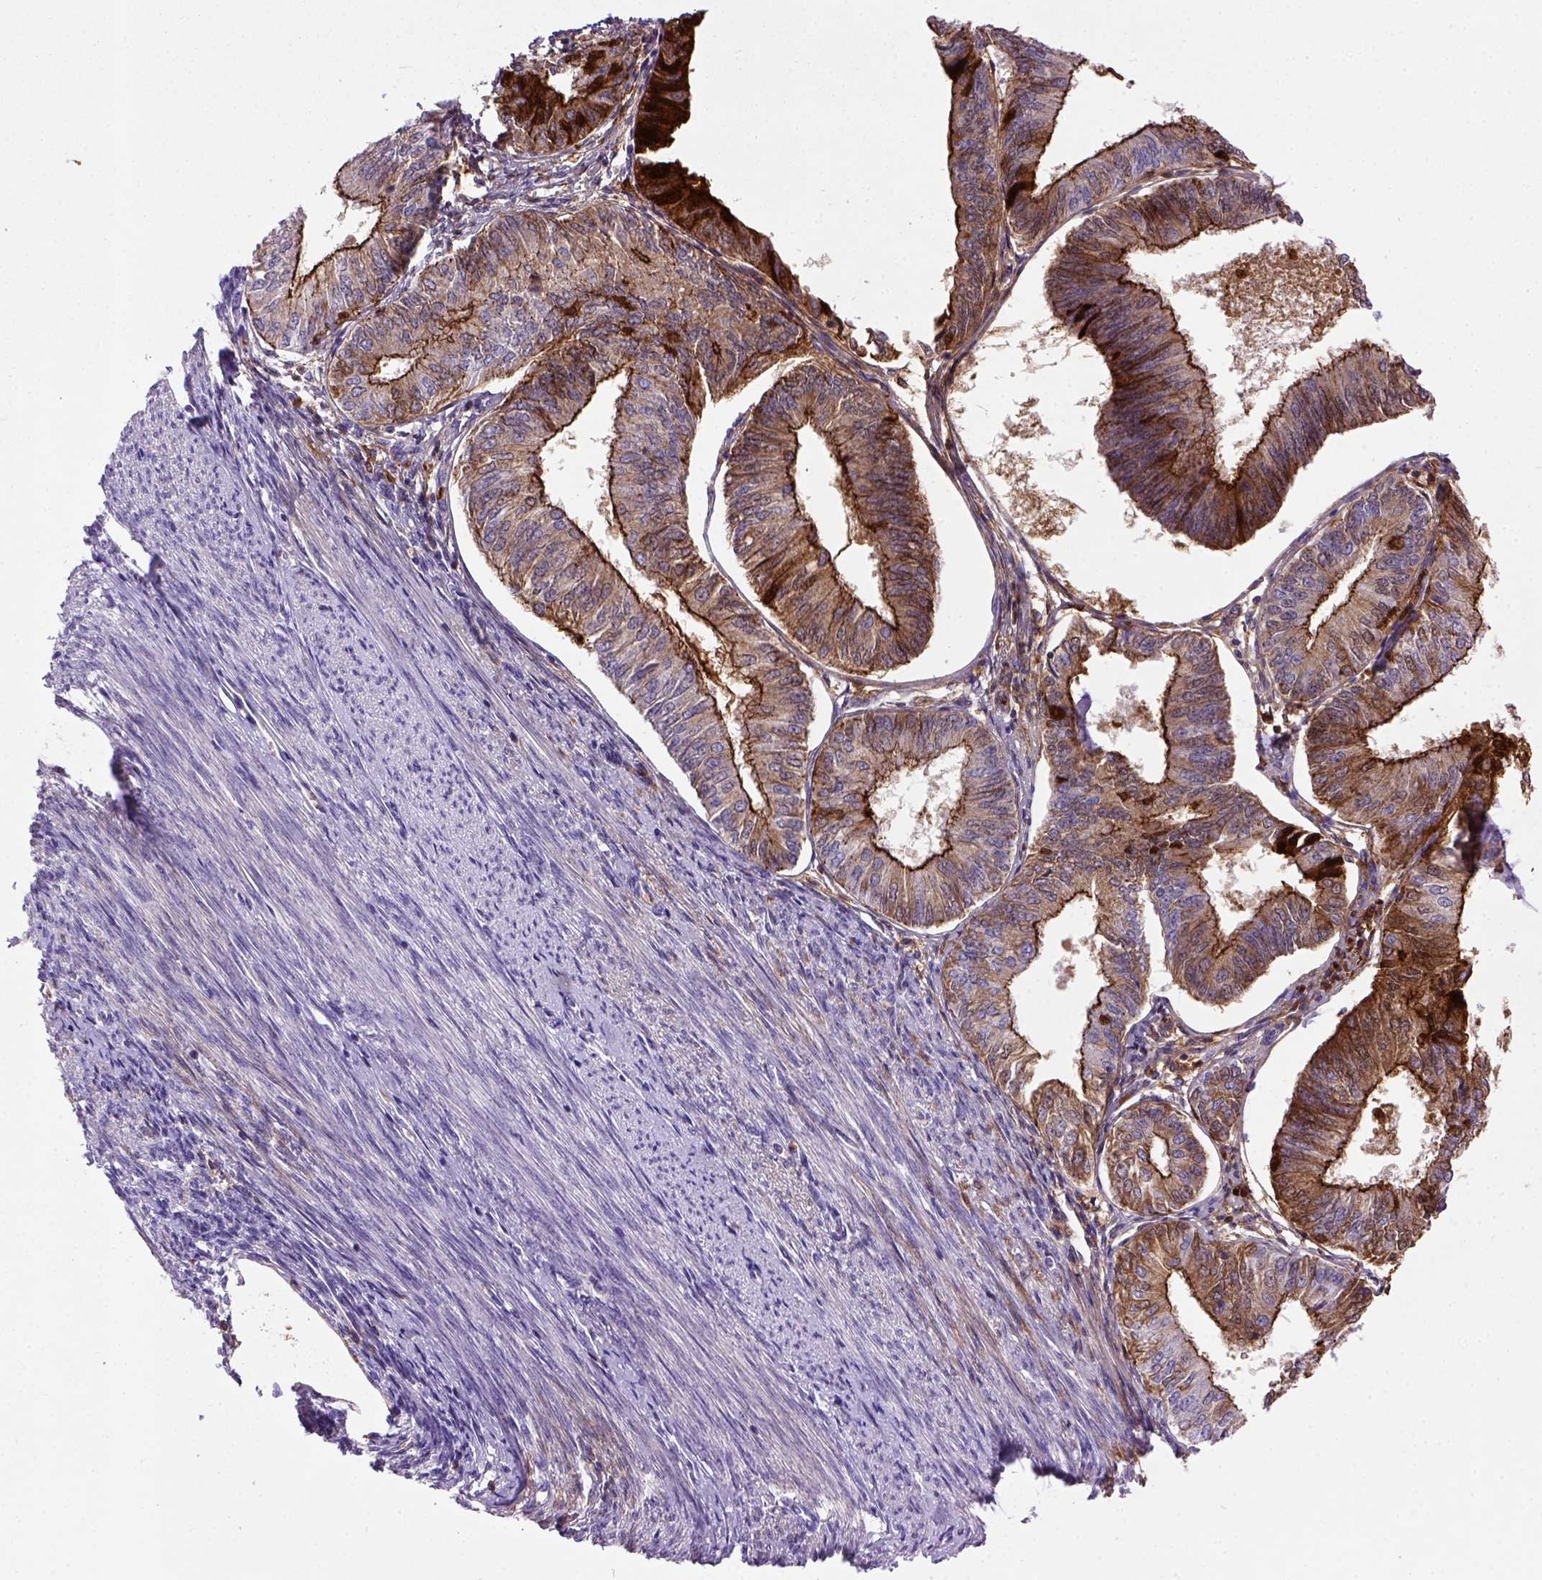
{"staining": {"intensity": "strong", "quantity": ">75%", "location": "cytoplasmic/membranous"}, "tissue": "endometrial cancer", "cell_type": "Tumor cells", "image_type": "cancer", "snomed": [{"axis": "morphology", "description": "Adenocarcinoma, NOS"}, {"axis": "topography", "description": "Endometrium"}], "caption": "An image of human endometrial adenocarcinoma stained for a protein shows strong cytoplasmic/membranous brown staining in tumor cells. (DAB (3,3'-diaminobenzidine) IHC, brown staining for protein, blue staining for nuclei).", "gene": "CDH1", "patient": {"sex": "female", "age": 58}}